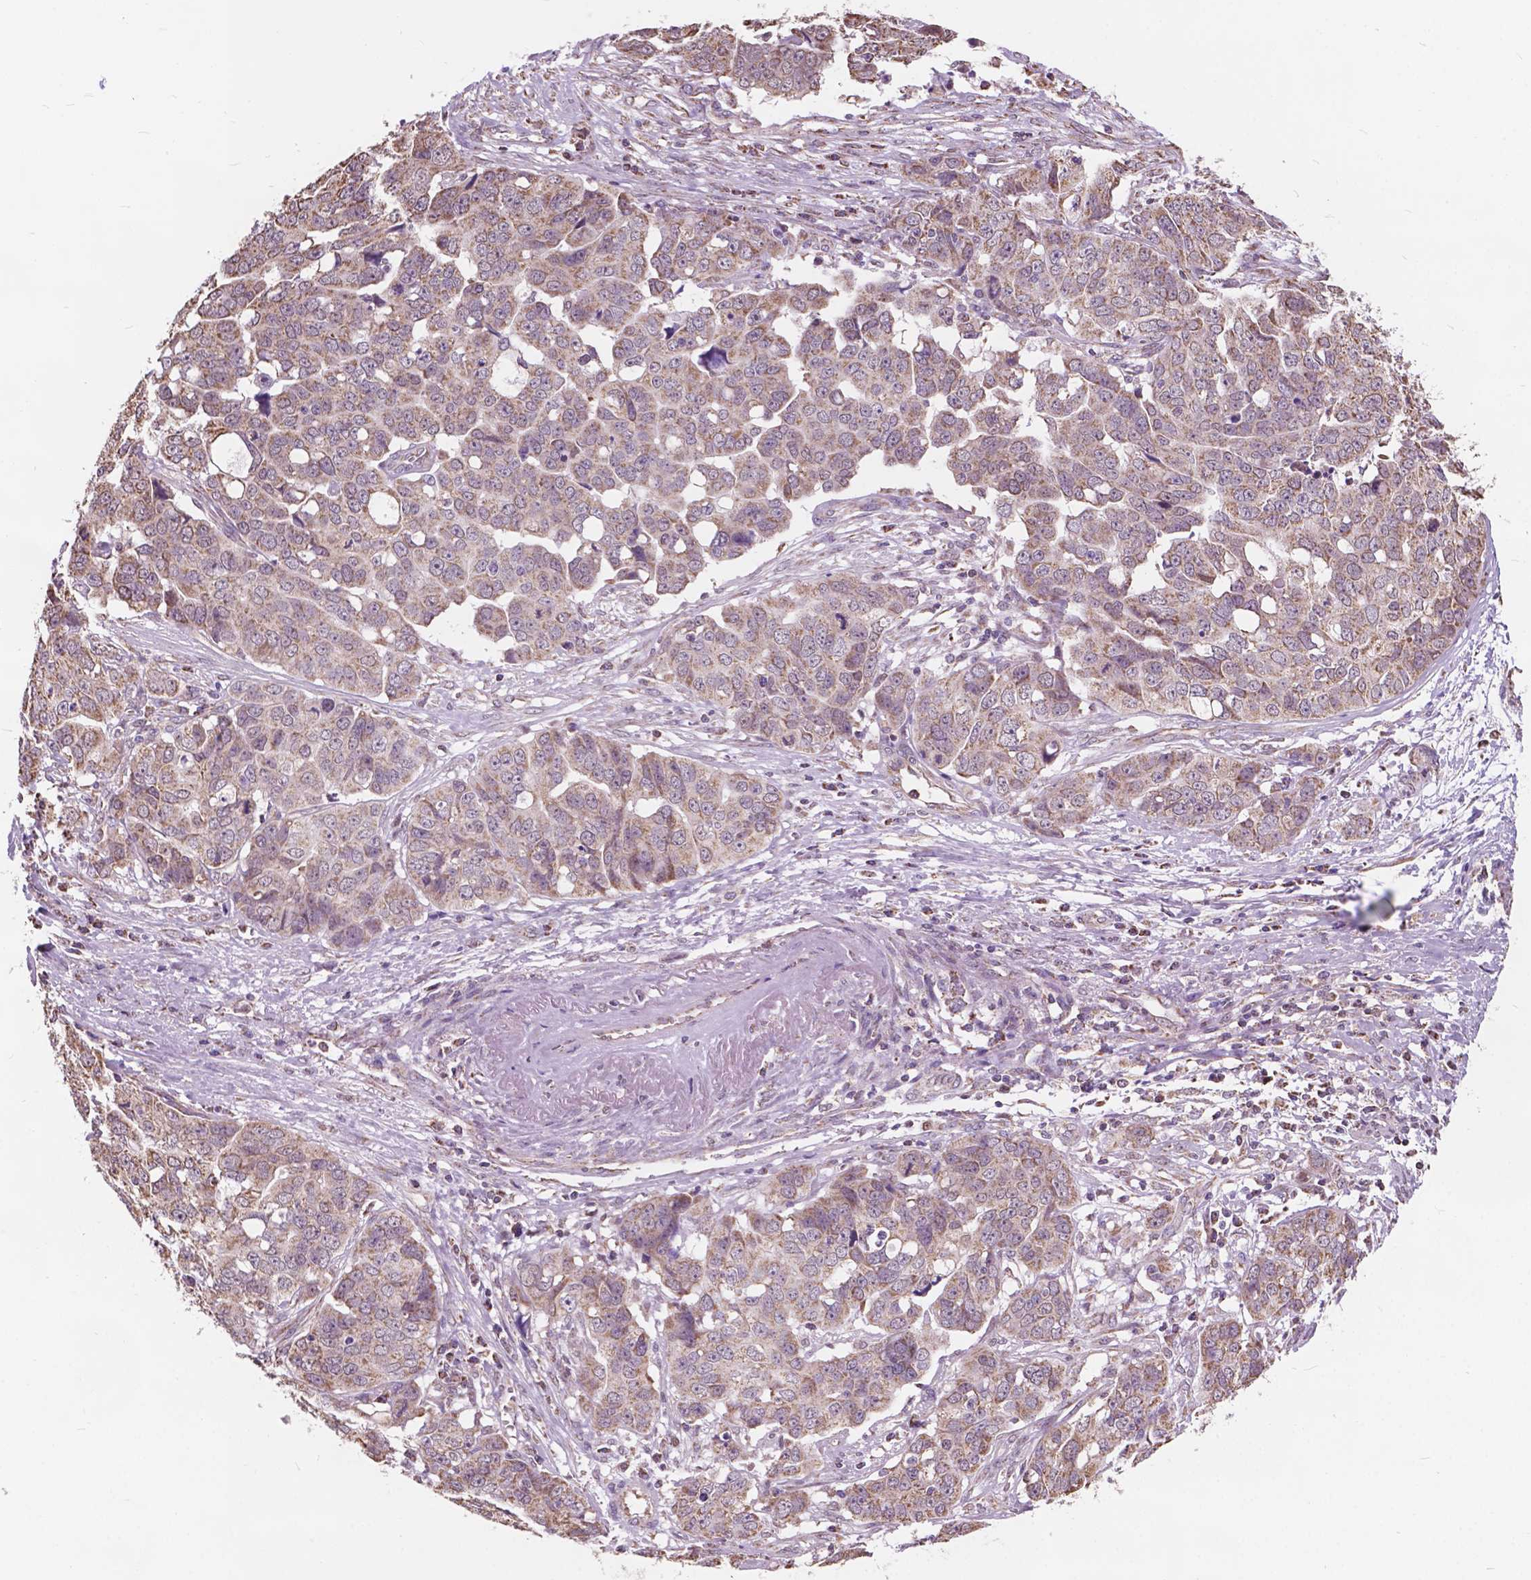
{"staining": {"intensity": "weak", "quantity": ">75%", "location": "cytoplasmic/membranous"}, "tissue": "ovarian cancer", "cell_type": "Tumor cells", "image_type": "cancer", "snomed": [{"axis": "morphology", "description": "Carcinoma, endometroid"}, {"axis": "topography", "description": "Ovary"}], "caption": "Ovarian cancer stained with a protein marker displays weak staining in tumor cells.", "gene": "SCOC", "patient": {"sex": "female", "age": 78}}